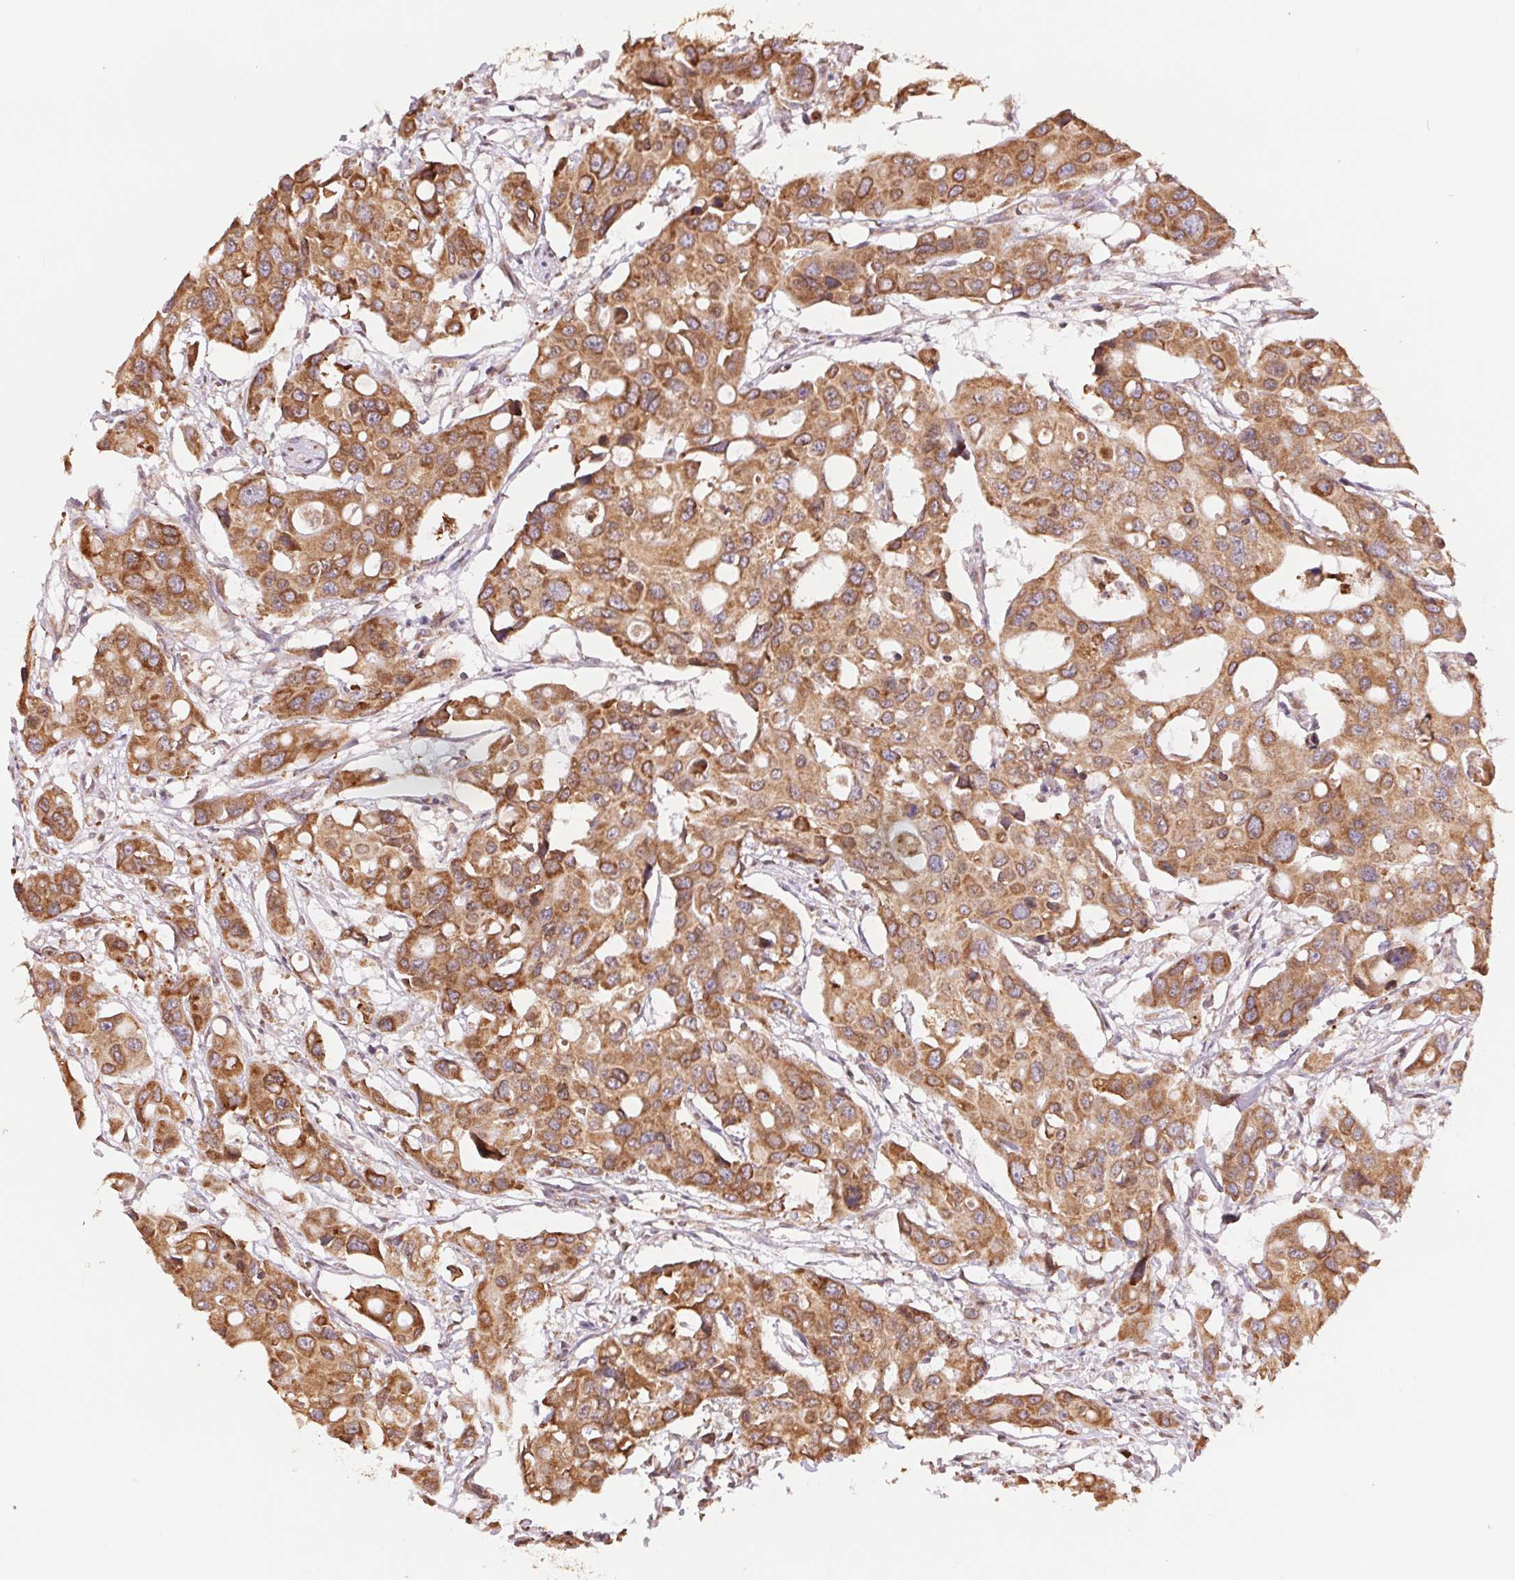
{"staining": {"intensity": "moderate", "quantity": ">75%", "location": "cytoplasmic/membranous"}, "tissue": "colorectal cancer", "cell_type": "Tumor cells", "image_type": "cancer", "snomed": [{"axis": "morphology", "description": "Adenocarcinoma, NOS"}, {"axis": "topography", "description": "Colon"}], "caption": "Brown immunohistochemical staining in colorectal cancer exhibits moderate cytoplasmic/membranous staining in about >75% of tumor cells.", "gene": "RPN1", "patient": {"sex": "male", "age": 77}}